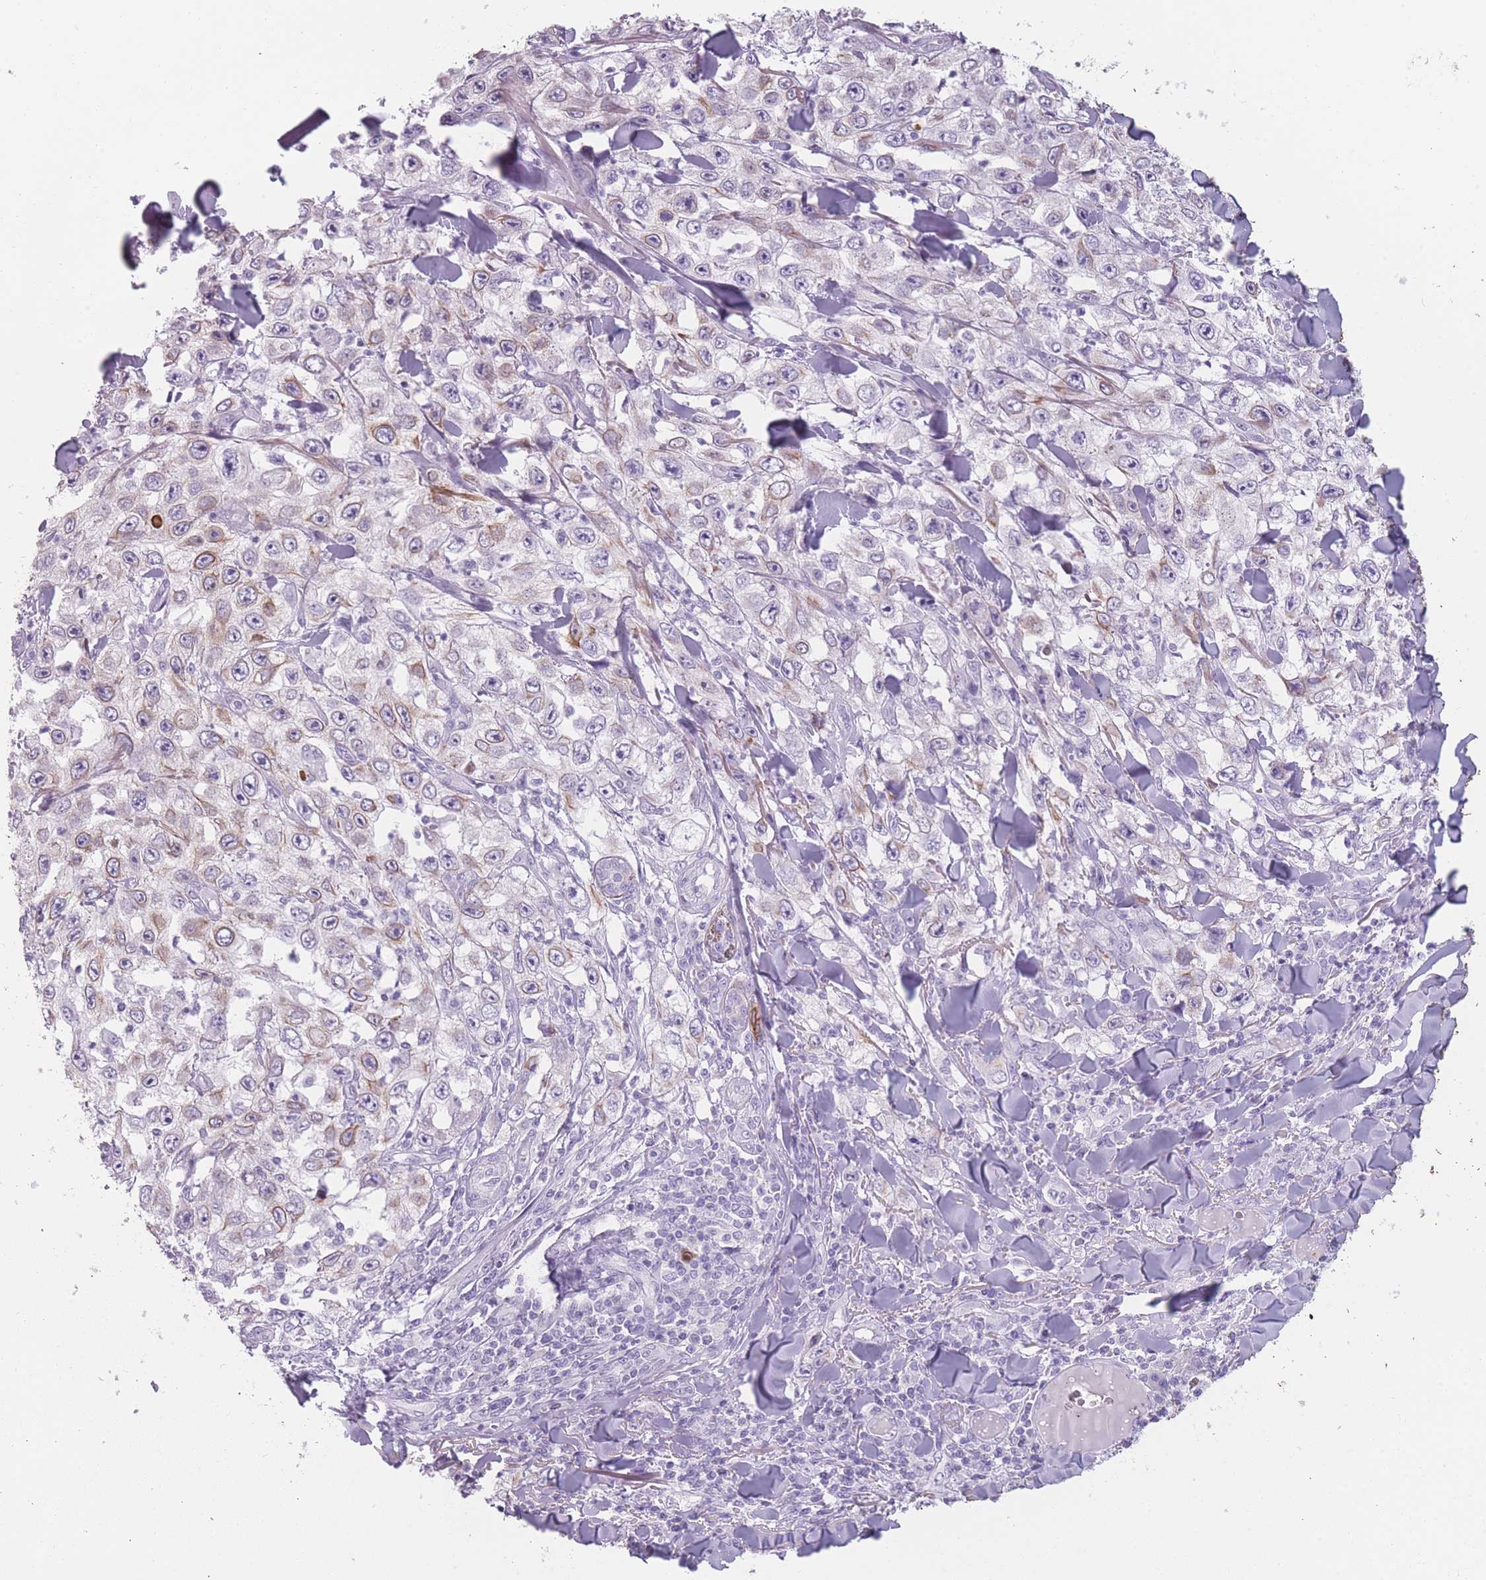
{"staining": {"intensity": "strong", "quantity": "25%-75%", "location": "cytoplasmic/membranous"}, "tissue": "skin cancer", "cell_type": "Tumor cells", "image_type": "cancer", "snomed": [{"axis": "morphology", "description": "Squamous cell carcinoma, NOS"}, {"axis": "topography", "description": "Skin"}], "caption": "This is an image of IHC staining of skin cancer, which shows strong staining in the cytoplasmic/membranous of tumor cells.", "gene": "PPFIA3", "patient": {"sex": "male", "age": 82}}